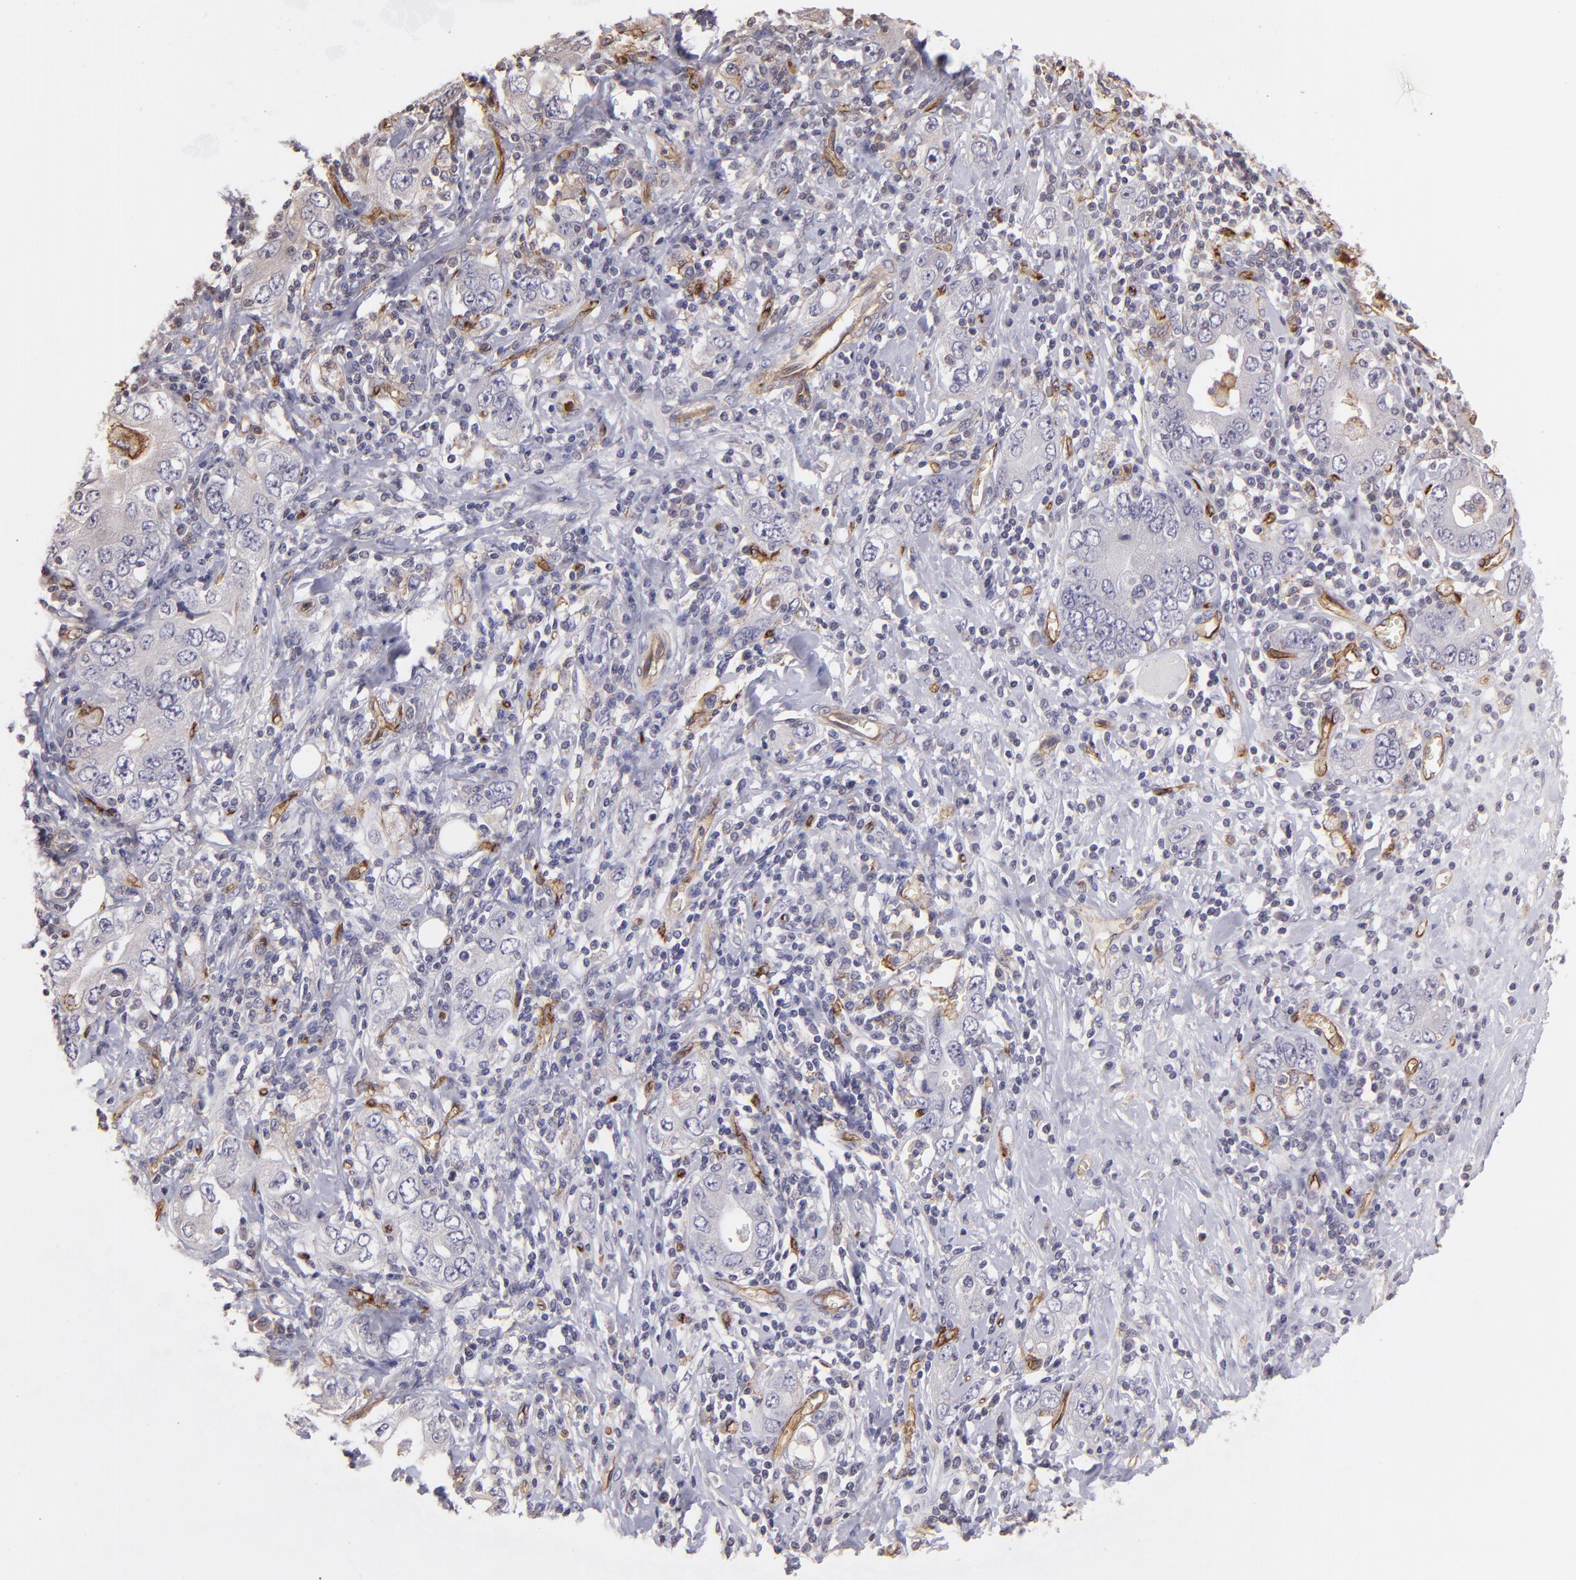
{"staining": {"intensity": "negative", "quantity": "none", "location": "none"}, "tissue": "stomach cancer", "cell_type": "Tumor cells", "image_type": "cancer", "snomed": [{"axis": "morphology", "description": "Adenocarcinoma, NOS"}, {"axis": "topography", "description": "Stomach, lower"}], "caption": "Human adenocarcinoma (stomach) stained for a protein using immunohistochemistry (IHC) exhibits no expression in tumor cells.", "gene": "DYSF", "patient": {"sex": "female", "age": 93}}